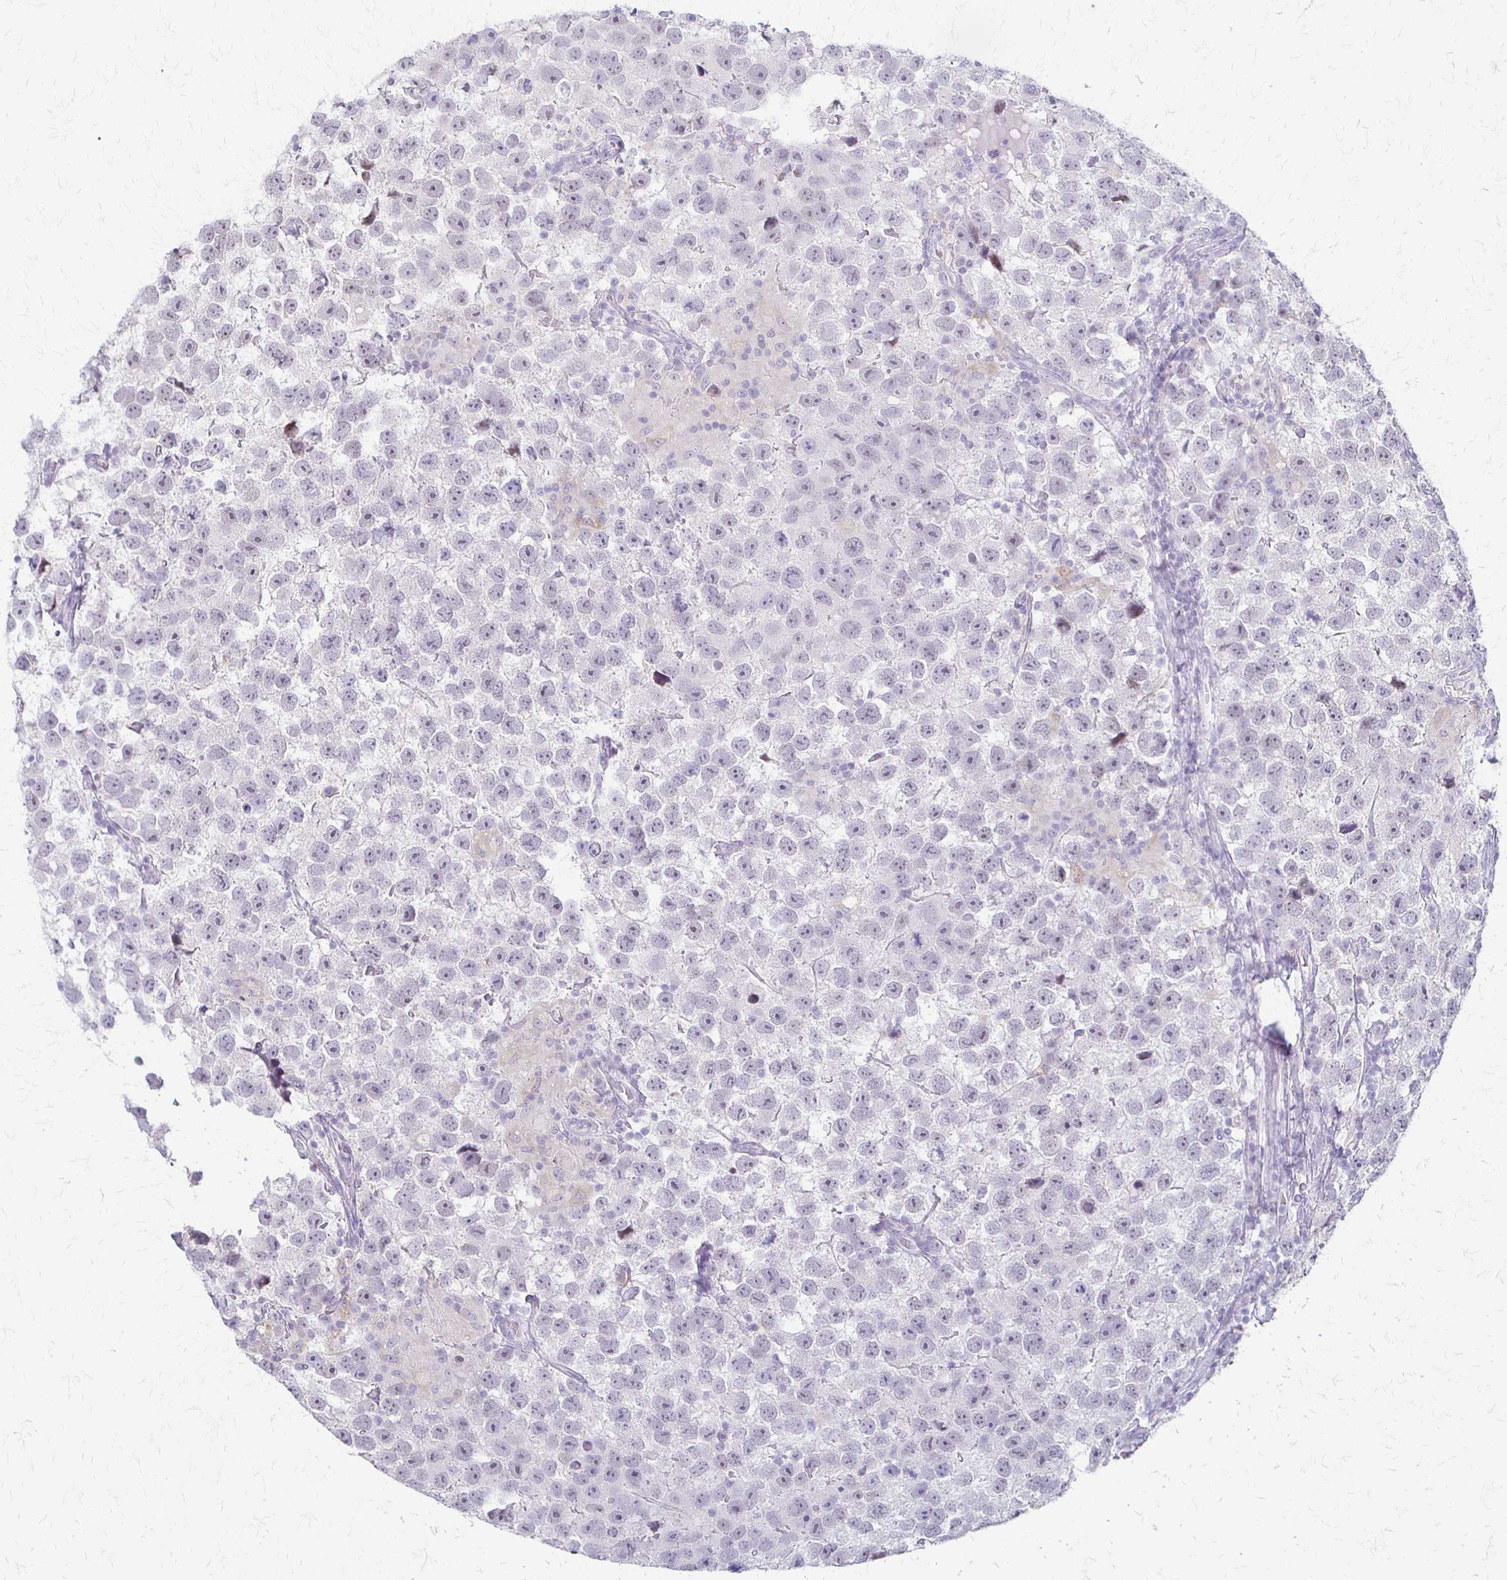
{"staining": {"intensity": "negative", "quantity": "none", "location": "none"}, "tissue": "testis cancer", "cell_type": "Tumor cells", "image_type": "cancer", "snomed": [{"axis": "morphology", "description": "Seminoma, NOS"}, {"axis": "topography", "description": "Testis"}], "caption": "Tumor cells show no significant protein positivity in seminoma (testis). (DAB immunohistochemistry with hematoxylin counter stain).", "gene": "ACP5", "patient": {"sex": "male", "age": 26}}